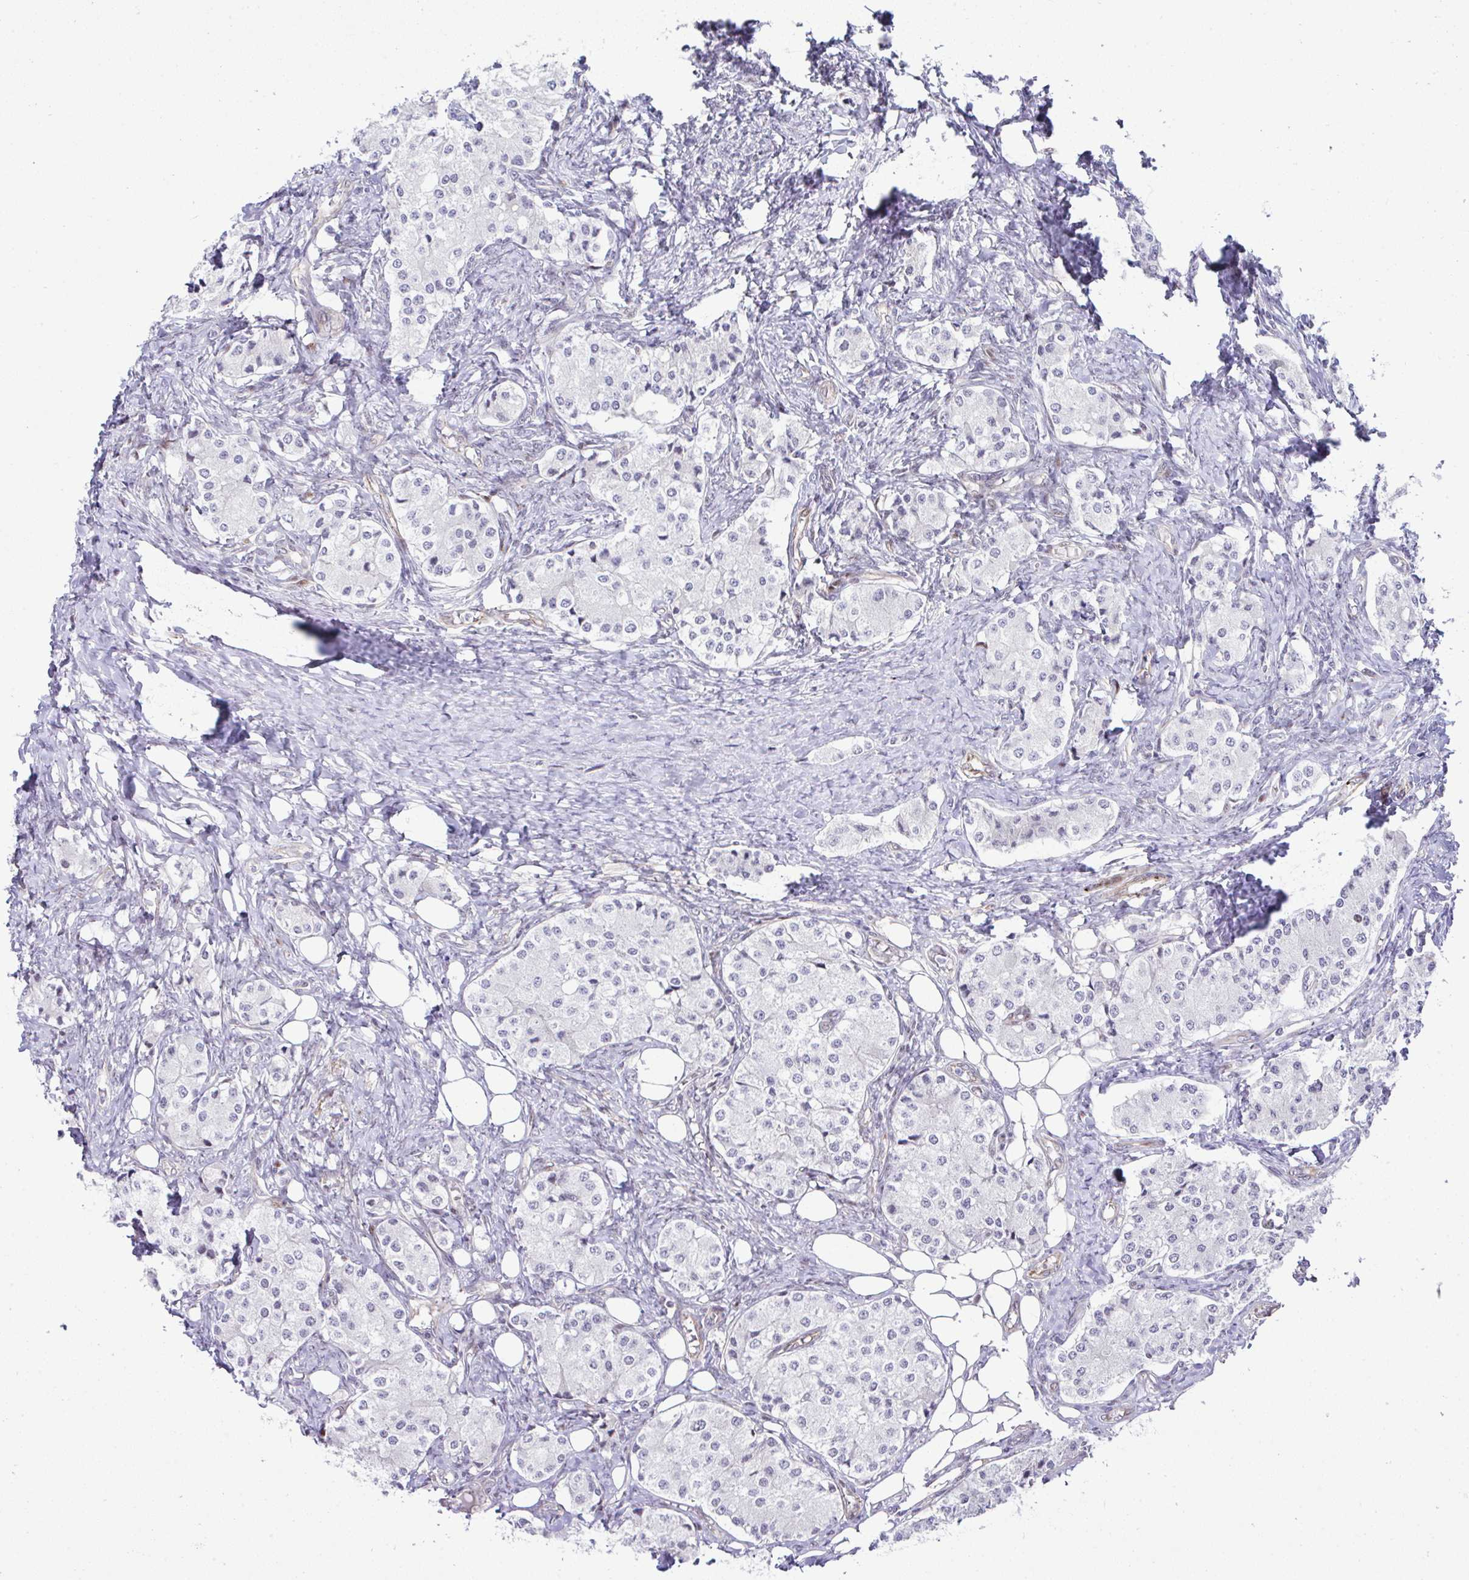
{"staining": {"intensity": "negative", "quantity": "none", "location": "none"}, "tissue": "carcinoid", "cell_type": "Tumor cells", "image_type": "cancer", "snomed": [{"axis": "morphology", "description": "Carcinoid, malignant, NOS"}, {"axis": "topography", "description": "Colon"}], "caption": "The IHC photomicrograph has no significant expression in tumor cells of carcinoid tissue. The staining was performed using DAB to visualize the protein expression in brown, while the nuclei were stained in blue with hematoxylin (Magnification: 20x).", "gene": "FBXO34", "patient": {"sex": "female", "age": 52}}